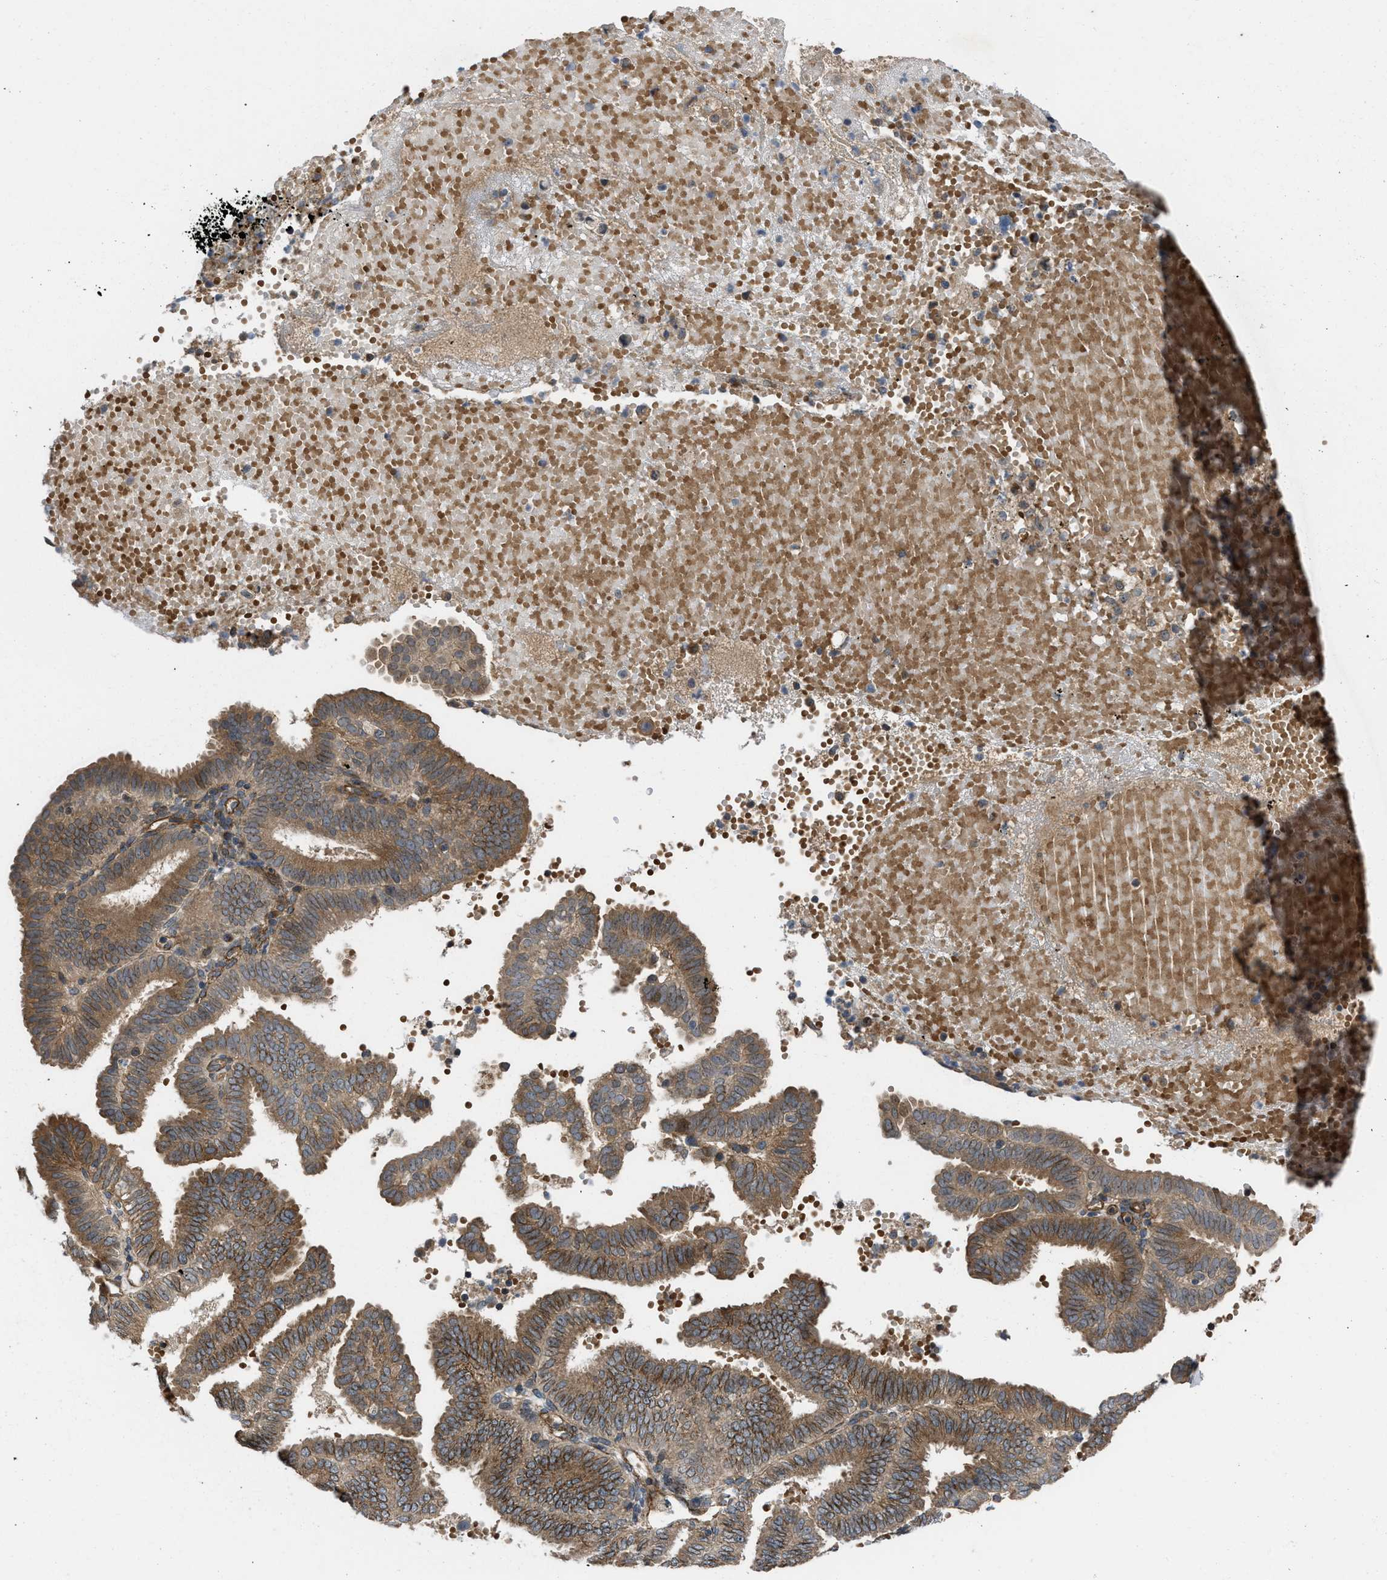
{"staining": {"intensity": "moderate", "quantity": ">75%", "location": "cytoplasmic/membranous"}, "tissue": "endometrial cancer", "cell_type": "Tumor cells", "image_type": "cancer", "snomed": [{"axis": "morphology", "description": "Adenocarcinoma, NOS"}, {"axis": "topography", "description": "Endometrium"}], "caption": "A brown stain highlights moderate cytoplasmic/membranous expression of a protein in human endometrial cancer (adenocarcinoma) tumor cells.", "gene": "GPATCH2L", "patient": {"sex": "female", "age": 58}}